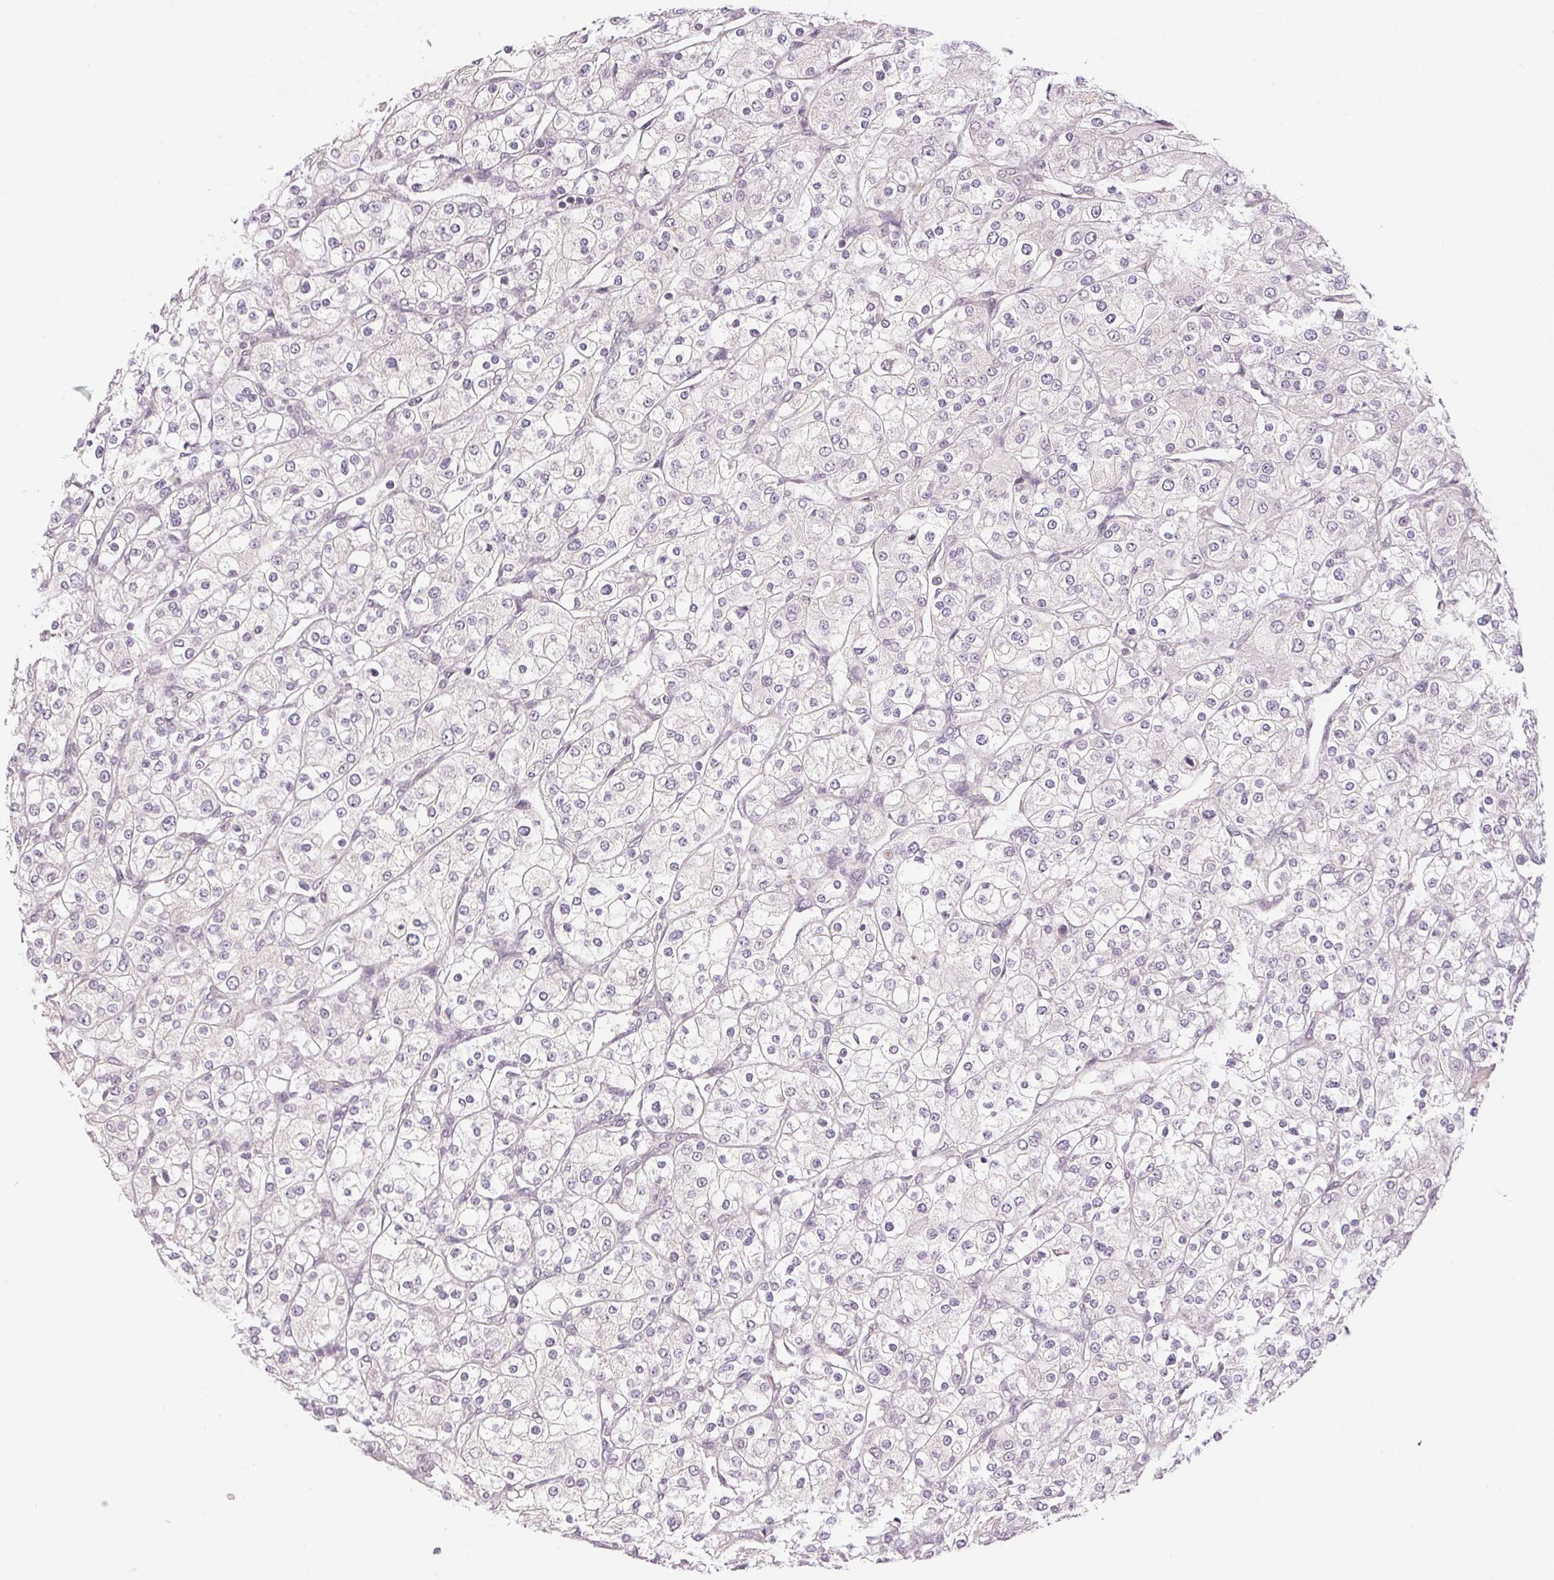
{"staining": {"intensity": "negative", "quantity": "none", "location": "none"}, "tissue": "renal cancer", "cell_type": "Tumor cells", "image_type": "cancer", "snomed": [{"axis": "morphology", "description": "Adenocarcinoma, NOS"}, {"axis": "topography", "description": "Kidney"}], "caption": "This image is of renal cancer (adenocarcinoma) stained with immunohistochemistry to label a protein in brown with the nuclei are counter-stained blue. There is no expression in tumor cells. (Brightfield microscopy of DAB IHC at high magnification).", "gene": "TTC23L", "patient": {"sex": "male", "age": 80}}